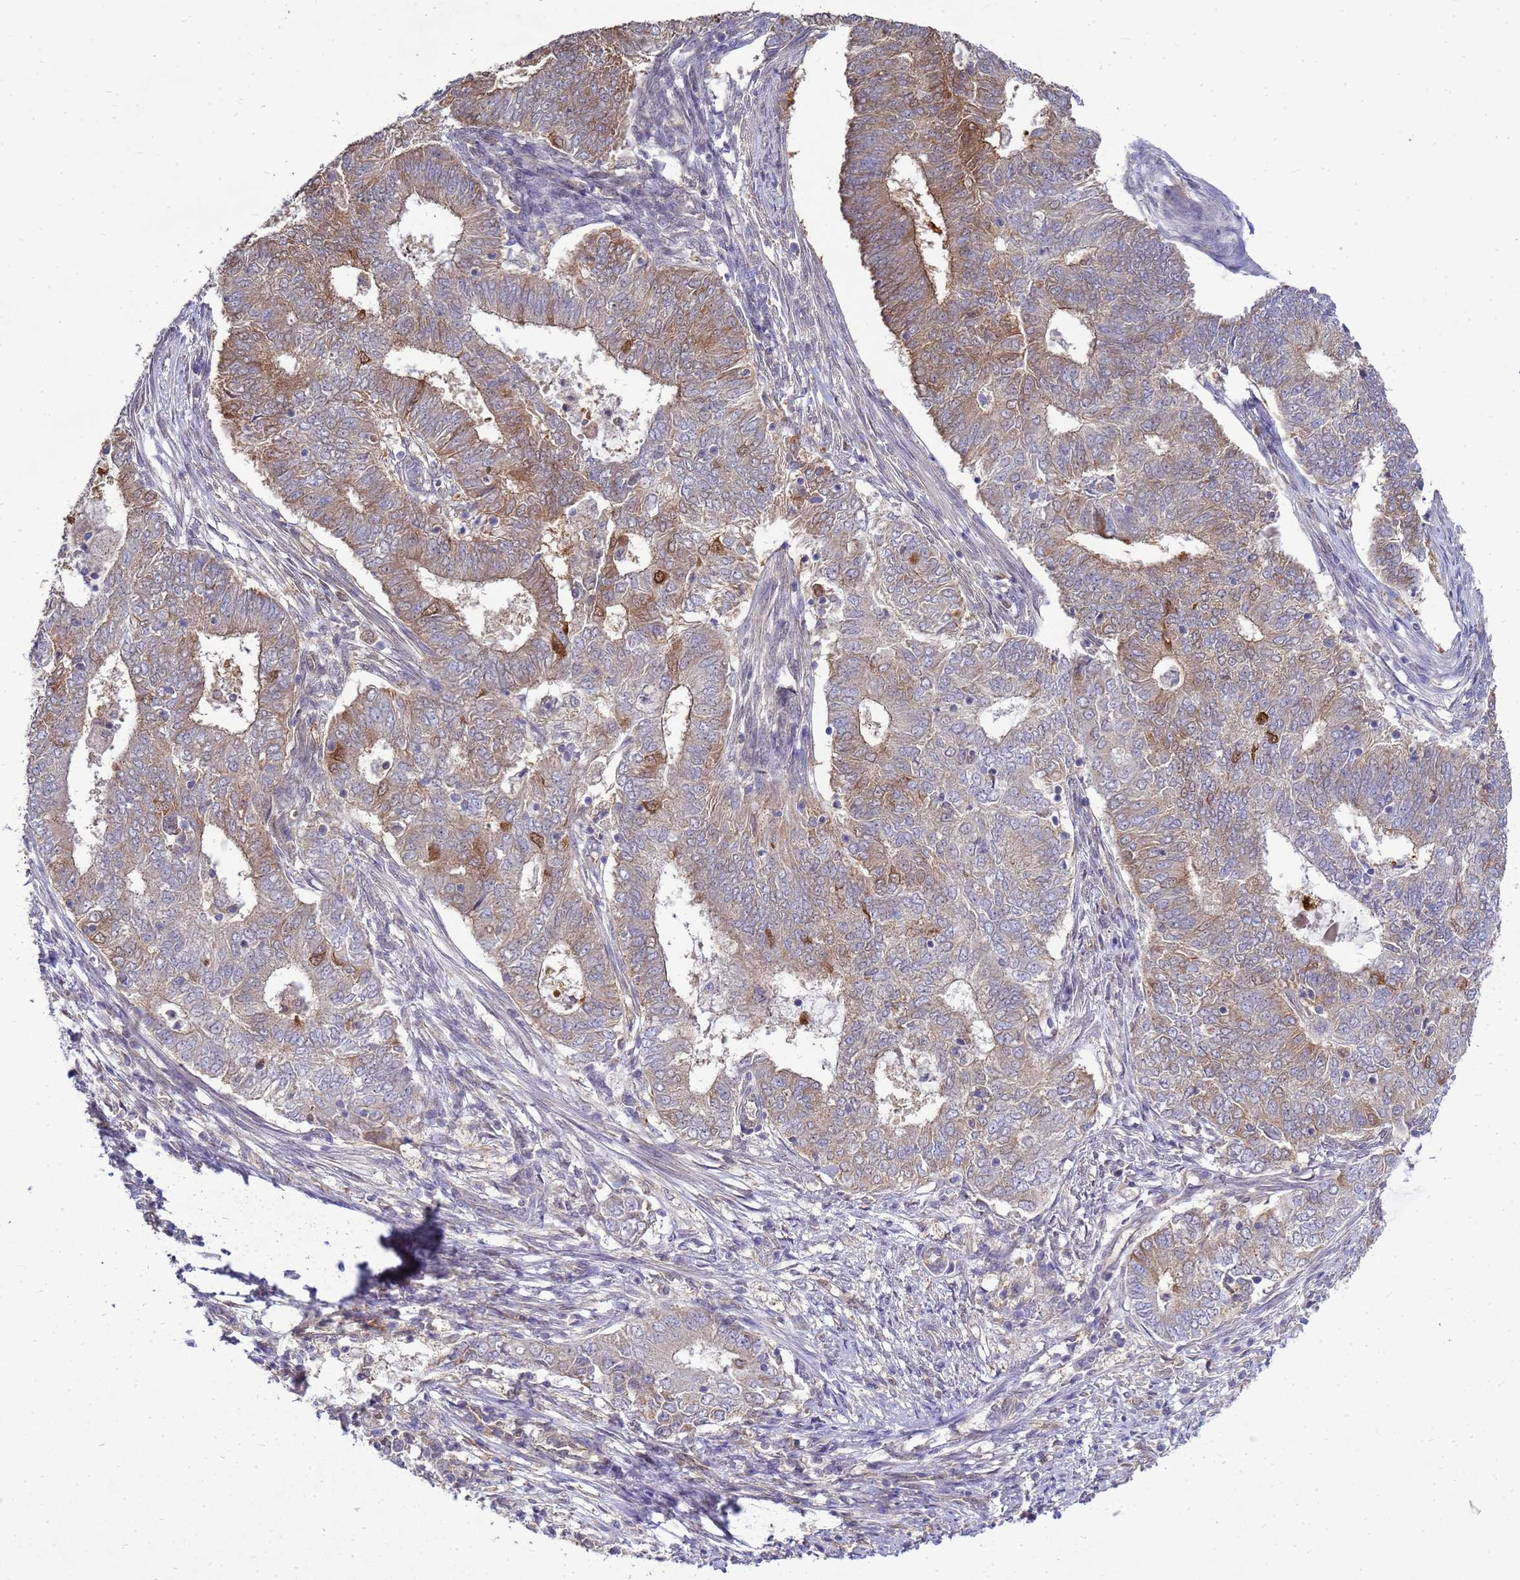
{"staining": {"intensity": "moderate", "quantity": "<25%", "location": "cytoplasmic/membranous,nuclear"}, "tissue": "endometrial cancer", "cell_type": "Tumor cells", "image_type": "cancer", "snomed": [{"axis": "morphology", "description": "Adenocarcinoma, NOS"}, {"axis": "topography", "description": "Endometrium"}], "caption": "Adenocarcinoma (endometrial) was stained to show a protein in brown. There is low levels of moderate cytoplasmic/membranous and nuclear expression in approximately <25% of tumor cells. The protein of interest is shown in brown color, while the nuclei are stained blue.", "gene": "EIF4EBP3", "patient": {"sex": "female", "age": 62}}